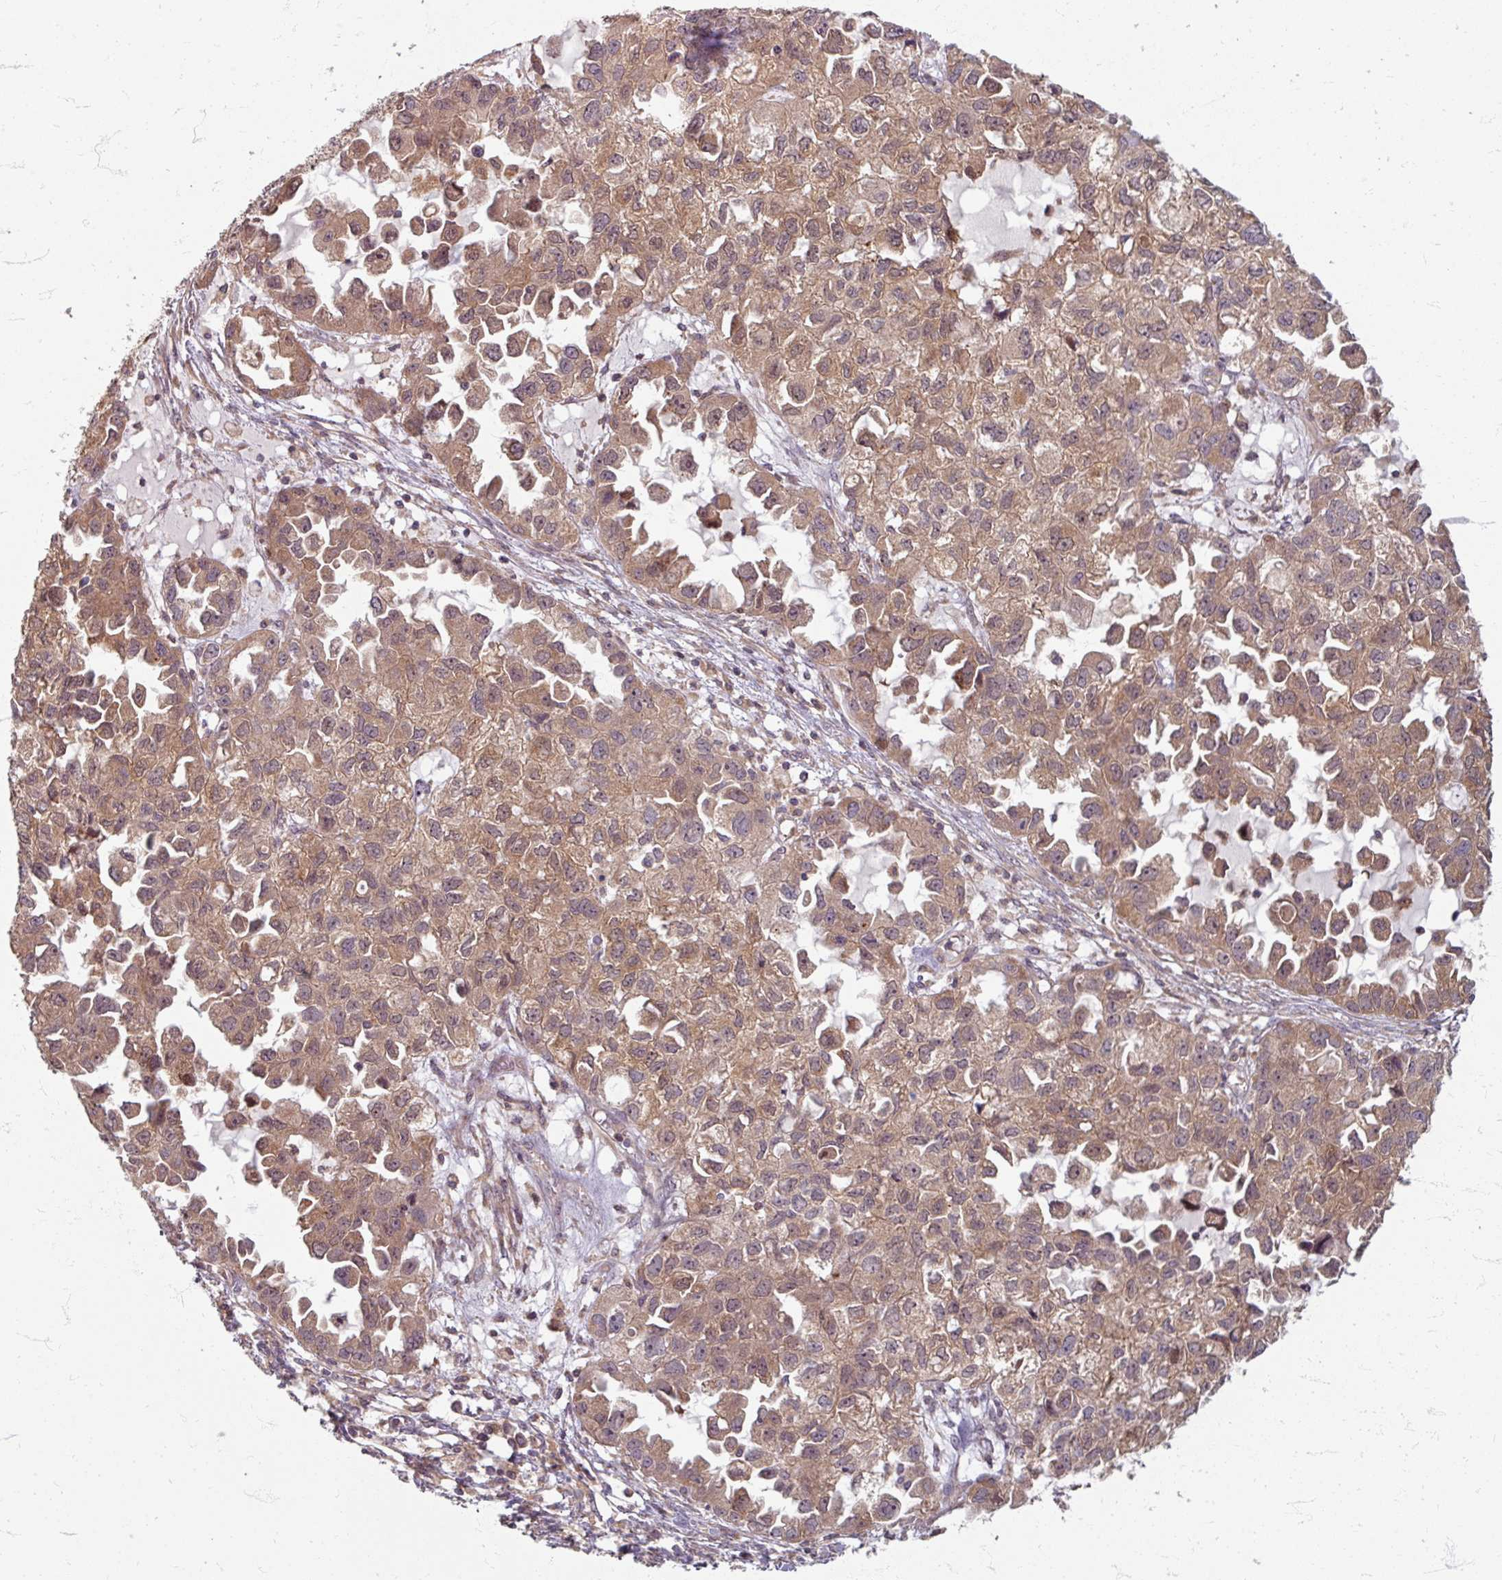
{"staining": {"intensity": "moderate", "quantity": ">75%", "location": "cytoplasmic/membranous"}, "tissue": "ovarian cancer", "cell_type": "Tumor cells", "image_type": "cancer", "snomed": [{"axis": "morphology", "description": "Cystadenocarcinoma, serous, NOS"}, {"axis": "topography", "description": "Ovary"}], "caption": "About >75% of tumor cells in serous cystadenocarcinoma (ovarian) demonstrate moderate cytoplasmic/membranous protein positivity as visualized by brown immunohistochemical staining.", "gene": "STAM", "patient": {"sex": "female", "age": 84}}